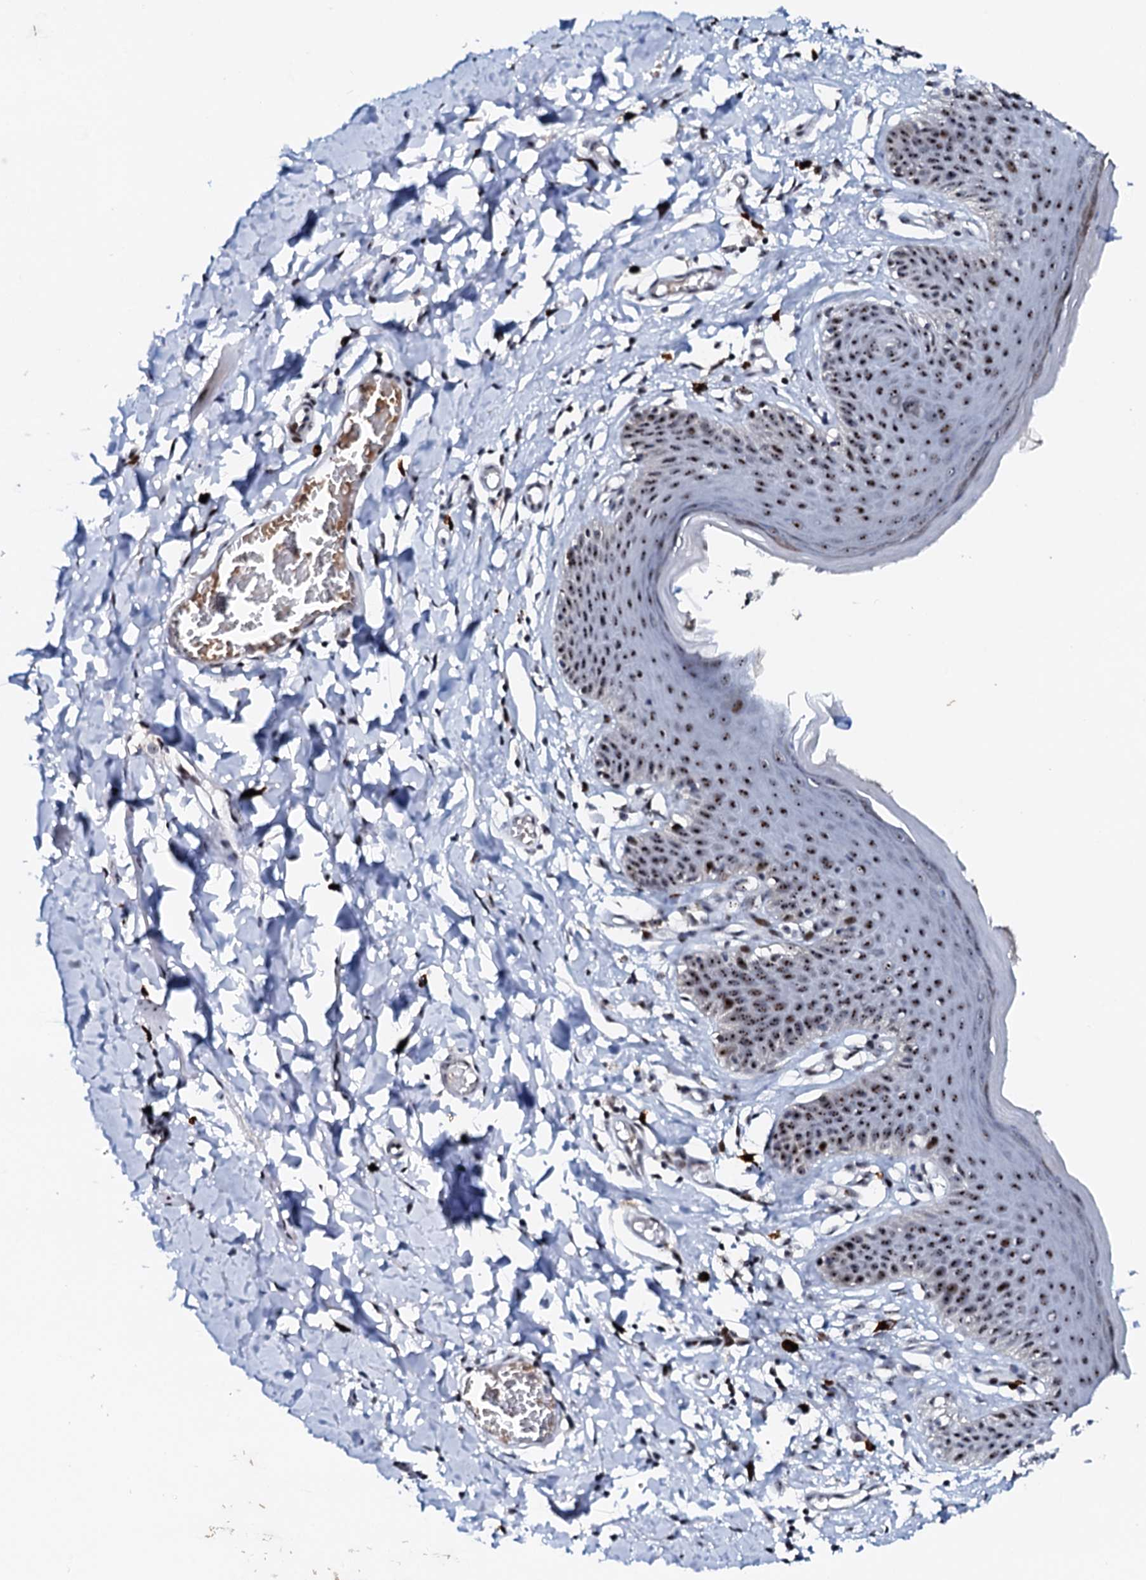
{"staining": {"intensity": "moderate", "quantity": ">75%", "location": "nuclear"}, "tissue": "skin", "cell_type": "Epidermal cells", "image_type": "normal", "snomed": [{"axis": "morphology", "description": "Normal tissue, NOS"}, {"axis": "topography", "description": "Vulva"}], "caption": "A high-resolution image shows immunohistochemistry (IHC) staining of benign skin, which reveals moderate nuclear positivity in about >75% of epidermal cells.", "gene": "NEUROG3", "patient": {"sex": "female", "age": 66}}